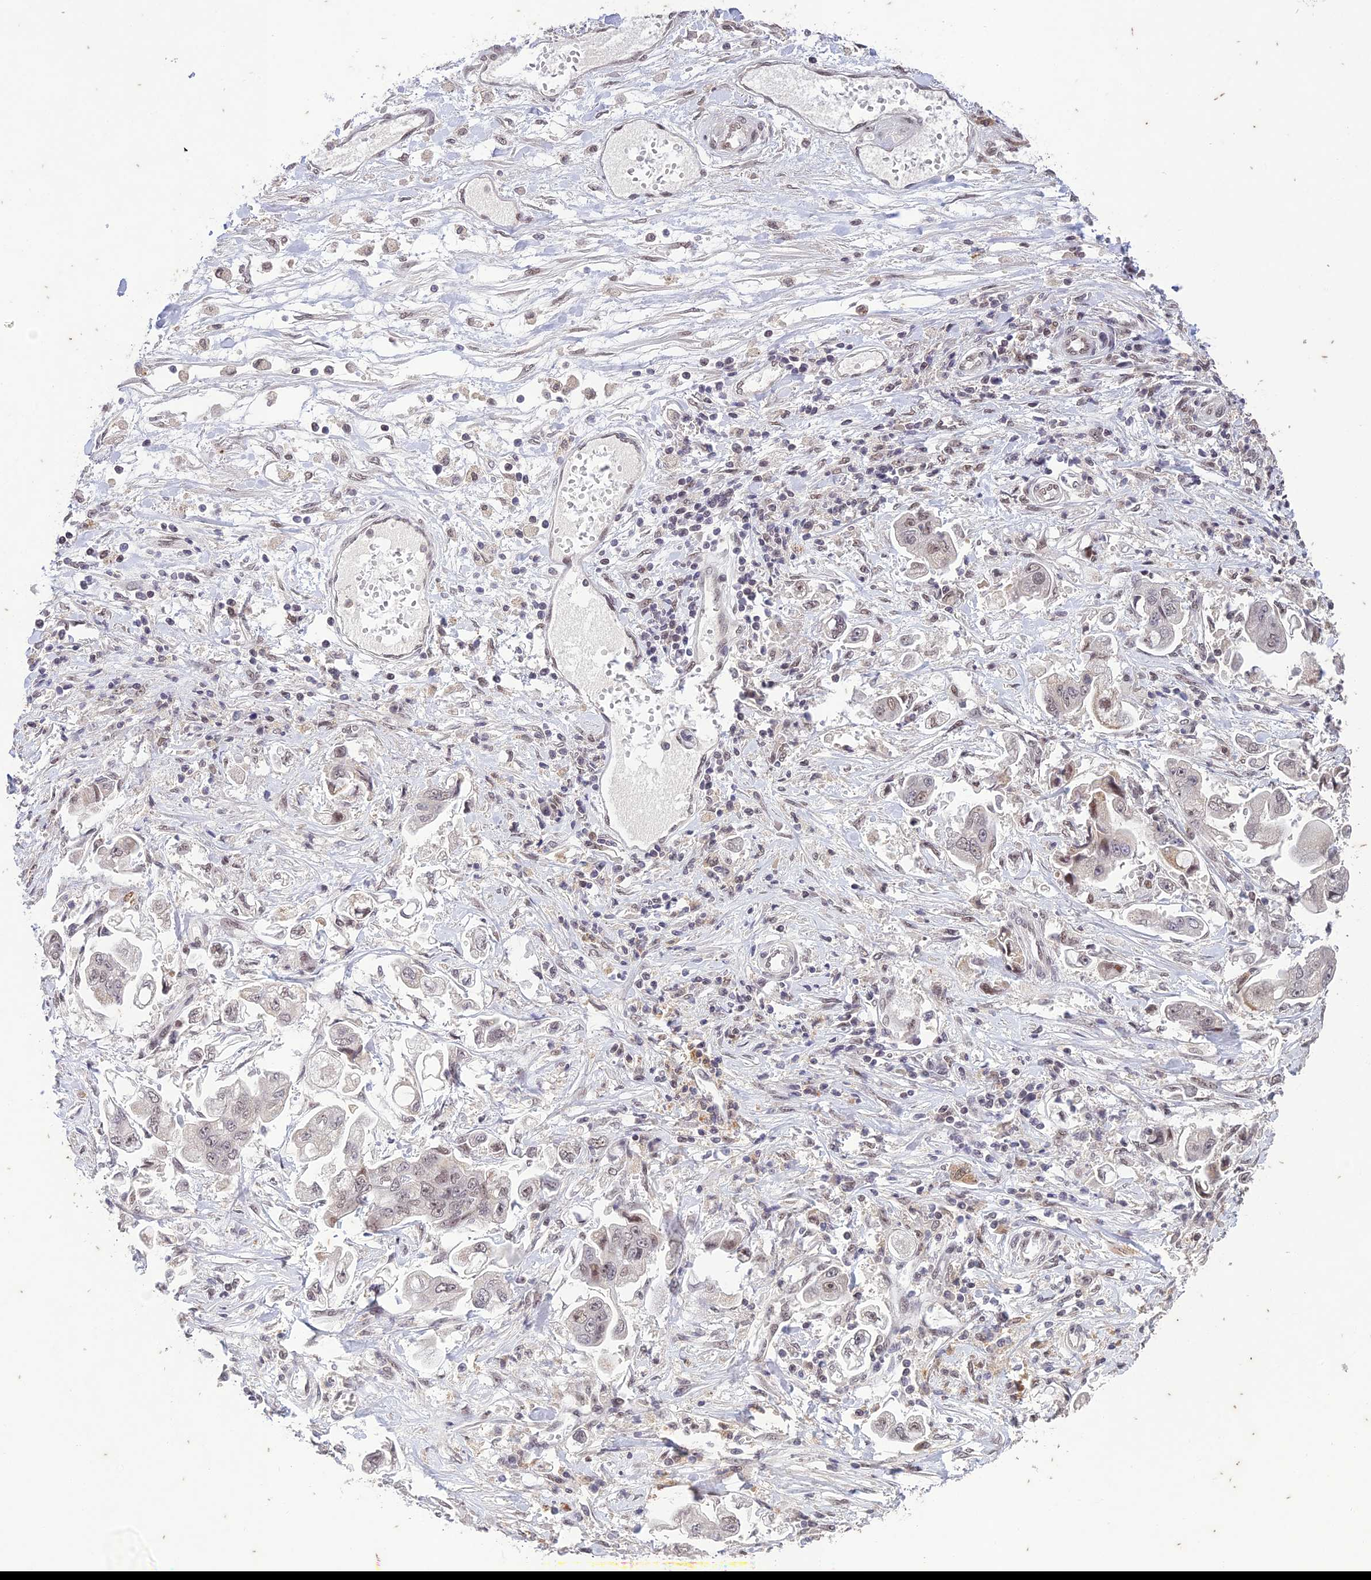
{"staining": {"intensity": "moderate", "quantity": "<25%", "location": "nuclear"}, "tissue": "stomach cancer", "cell_type": "Tumor cells", "image_type": "cancer", "snomed": [{"axis": "morphology", "description": "Adenocarcinoma, NOS"}, {"axis": "topography", "description": "Stomach"}], "caption": "Brown immunohistochemical staining in adenocarcinoma (stomach) demonstrates moderate nuclear staining in approximately <25% of tumor cells.", "gene": "POP4", "patient": {"sex": "male", "age": 62}}